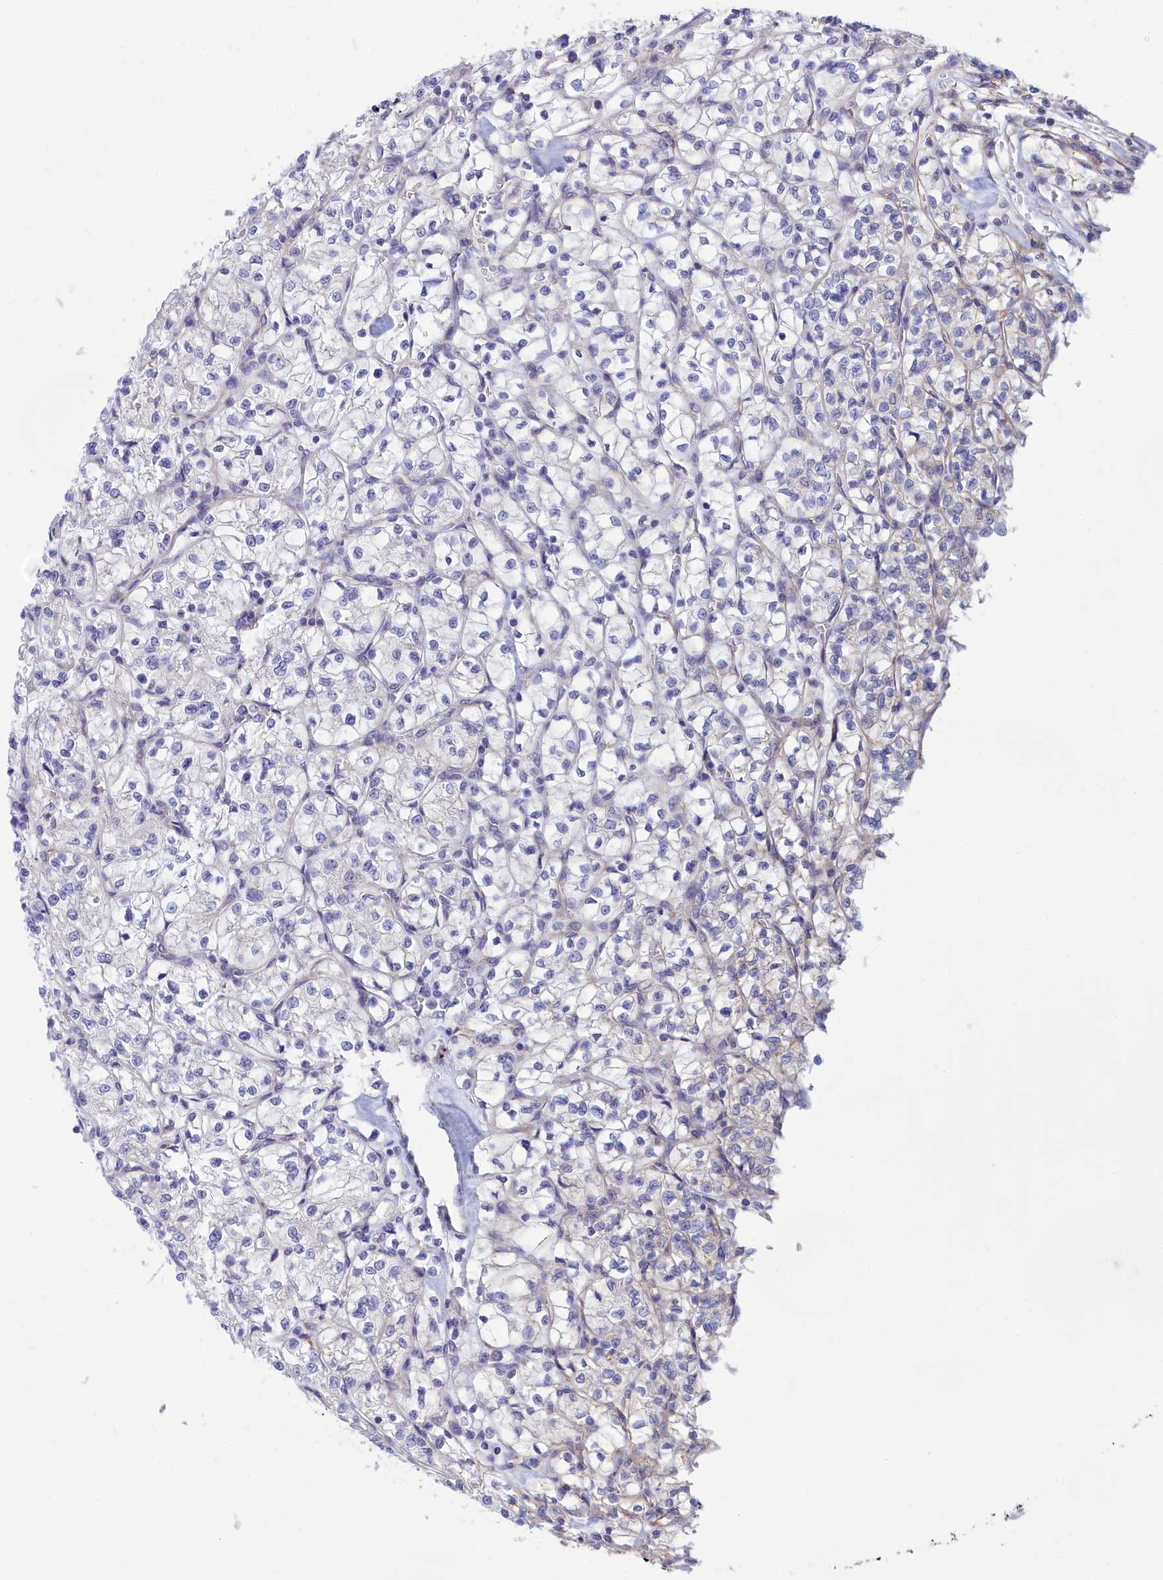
{"staining": {"intensity": "negative", "quantity": "none", "location": "none"}, "tissue": "renal cancer", "cell_type": "Tumor cells", "image_type": "cancer", "snomed": [{"axis": "morphology", "description": "Adenocarcinoma, NOS"}, {"axis": "topography", "description": "Kidney"}], "caption": "This is an IHC photomicrograph of adenocarcinoma (renal). There is no positivity in tumor cells.", "gene": "TMEM30B", "patient": {"sex": "female", "age": 64}}